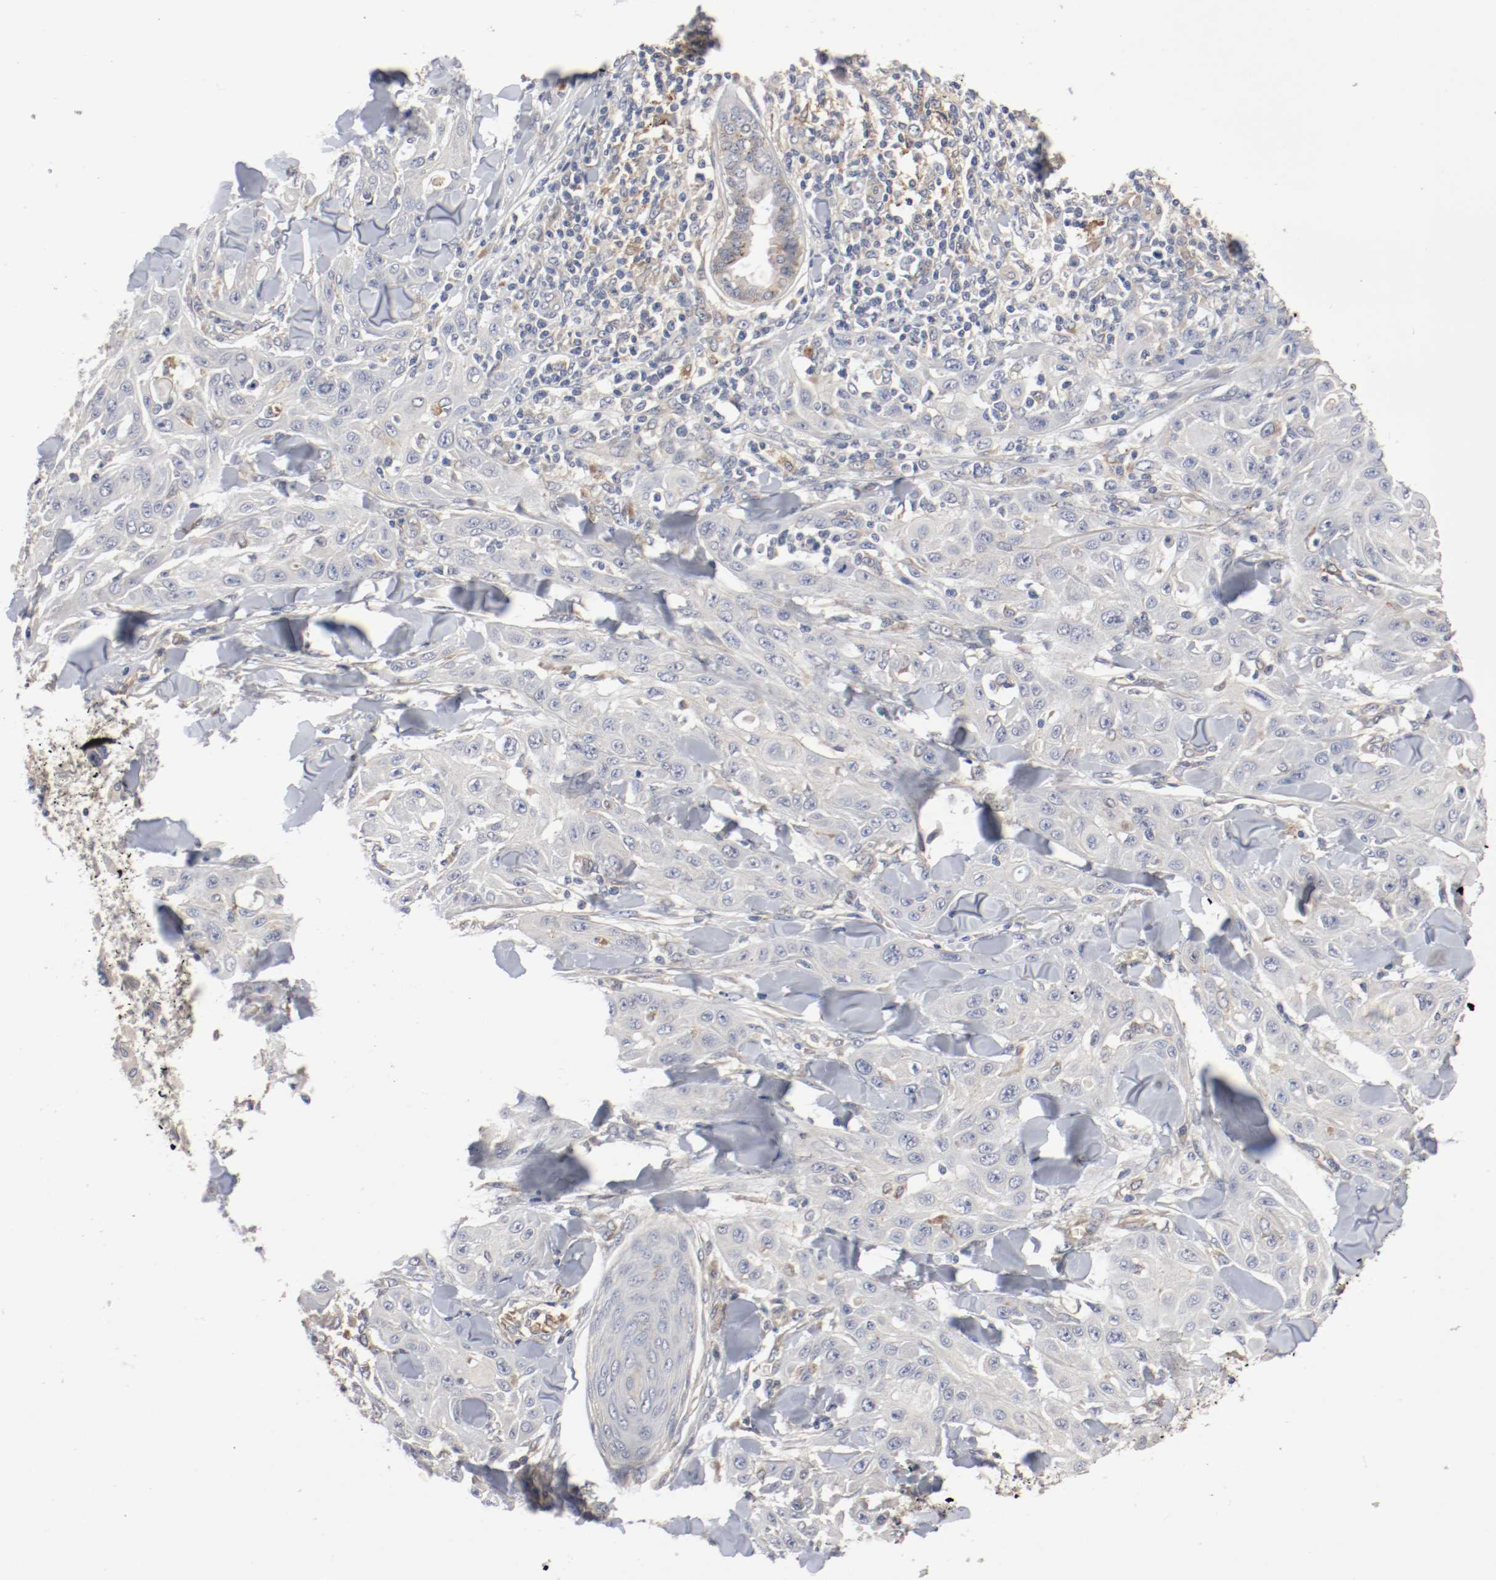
{"staining": {"intensity": "negative", "quantity": "none", "location": "none"}, "tissue": "skin cancer", "cell_type": "Tumor cells", "image_type": "cancer", "snomed": [{"axis": "morphology", "description": "Squamous cell carcinoma, NOS"}, {"axis": "topography", "description": "Skin"}], "caption": "An image of human skin squamous cell carcinoma is negative for staining in tumor cells. Nuclei are stained in blue.", "gene": "REN", "patient": {"sex": "male", "age": 24}}